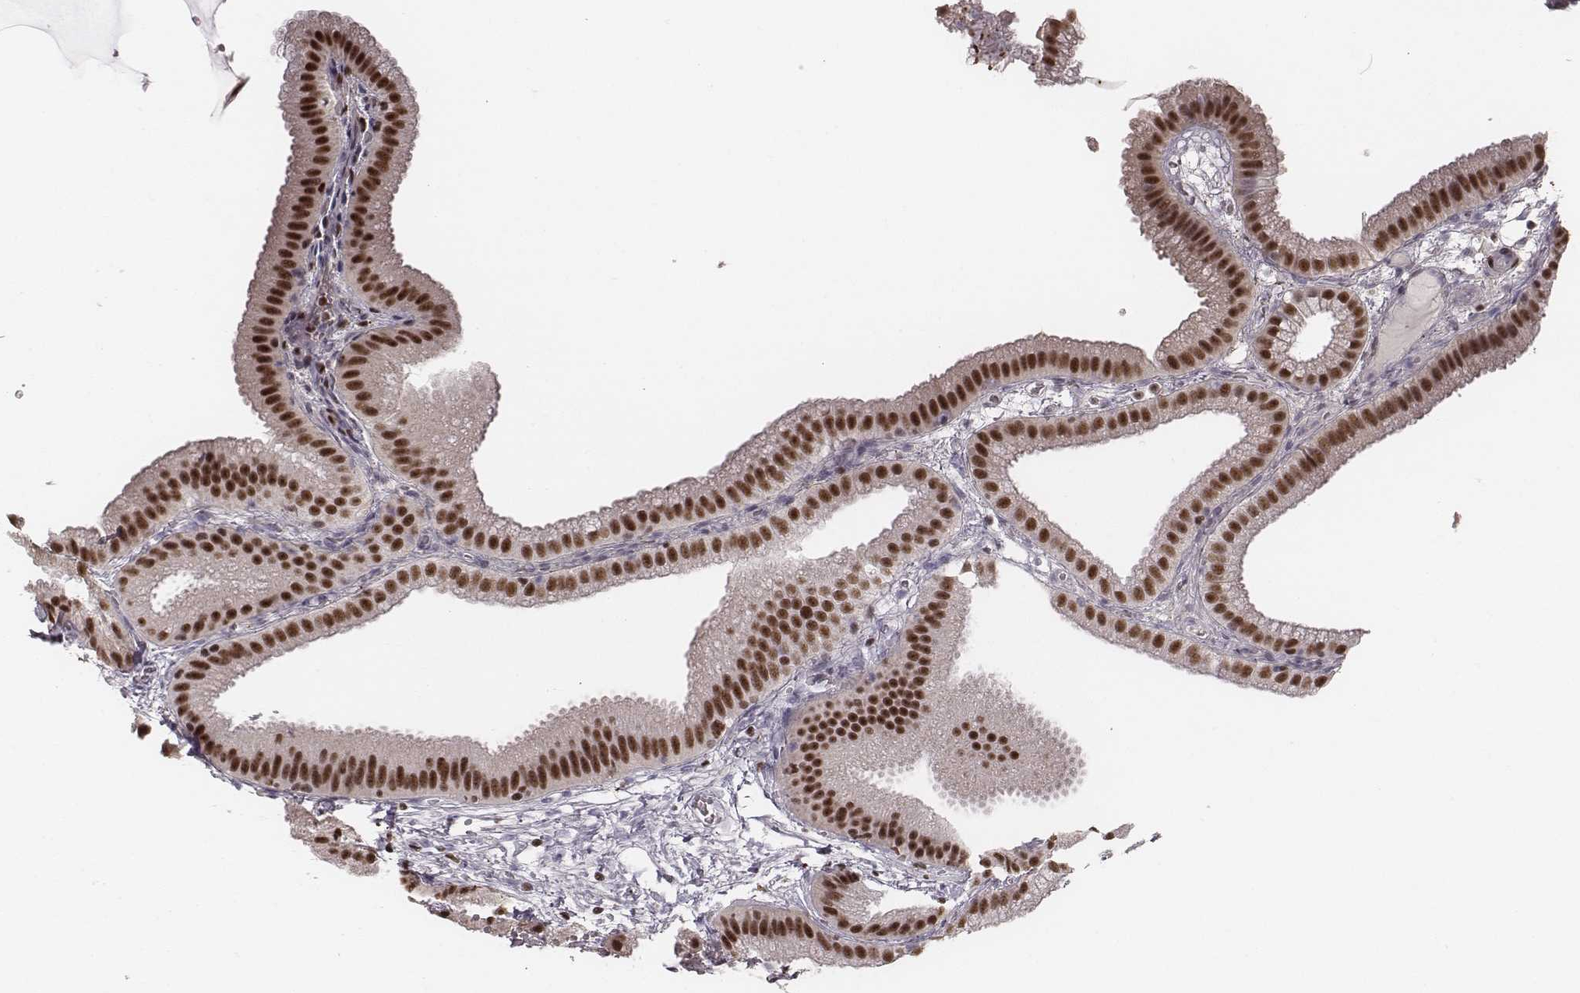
{"staining": {"intensity": "strong", "quantity": ">75%", "location": "nuclear"}, "tissue": "gallbladder", "cell_type": "Glandular cells", "image_type": "normal", "snomed": [{"axis": "morphology", "description": "Normal tissue, NOS"}, {"axis": "topography", "description": "Gallbladder"}], "caption": "A brown stain shows strong nuclear positivity of a protein in glandular cells of normal gallbladder. (IHC, brightfield microscopy, high magnification).", "gene": "LUC7L", "patient": {"sex": "female", "age": 63}}